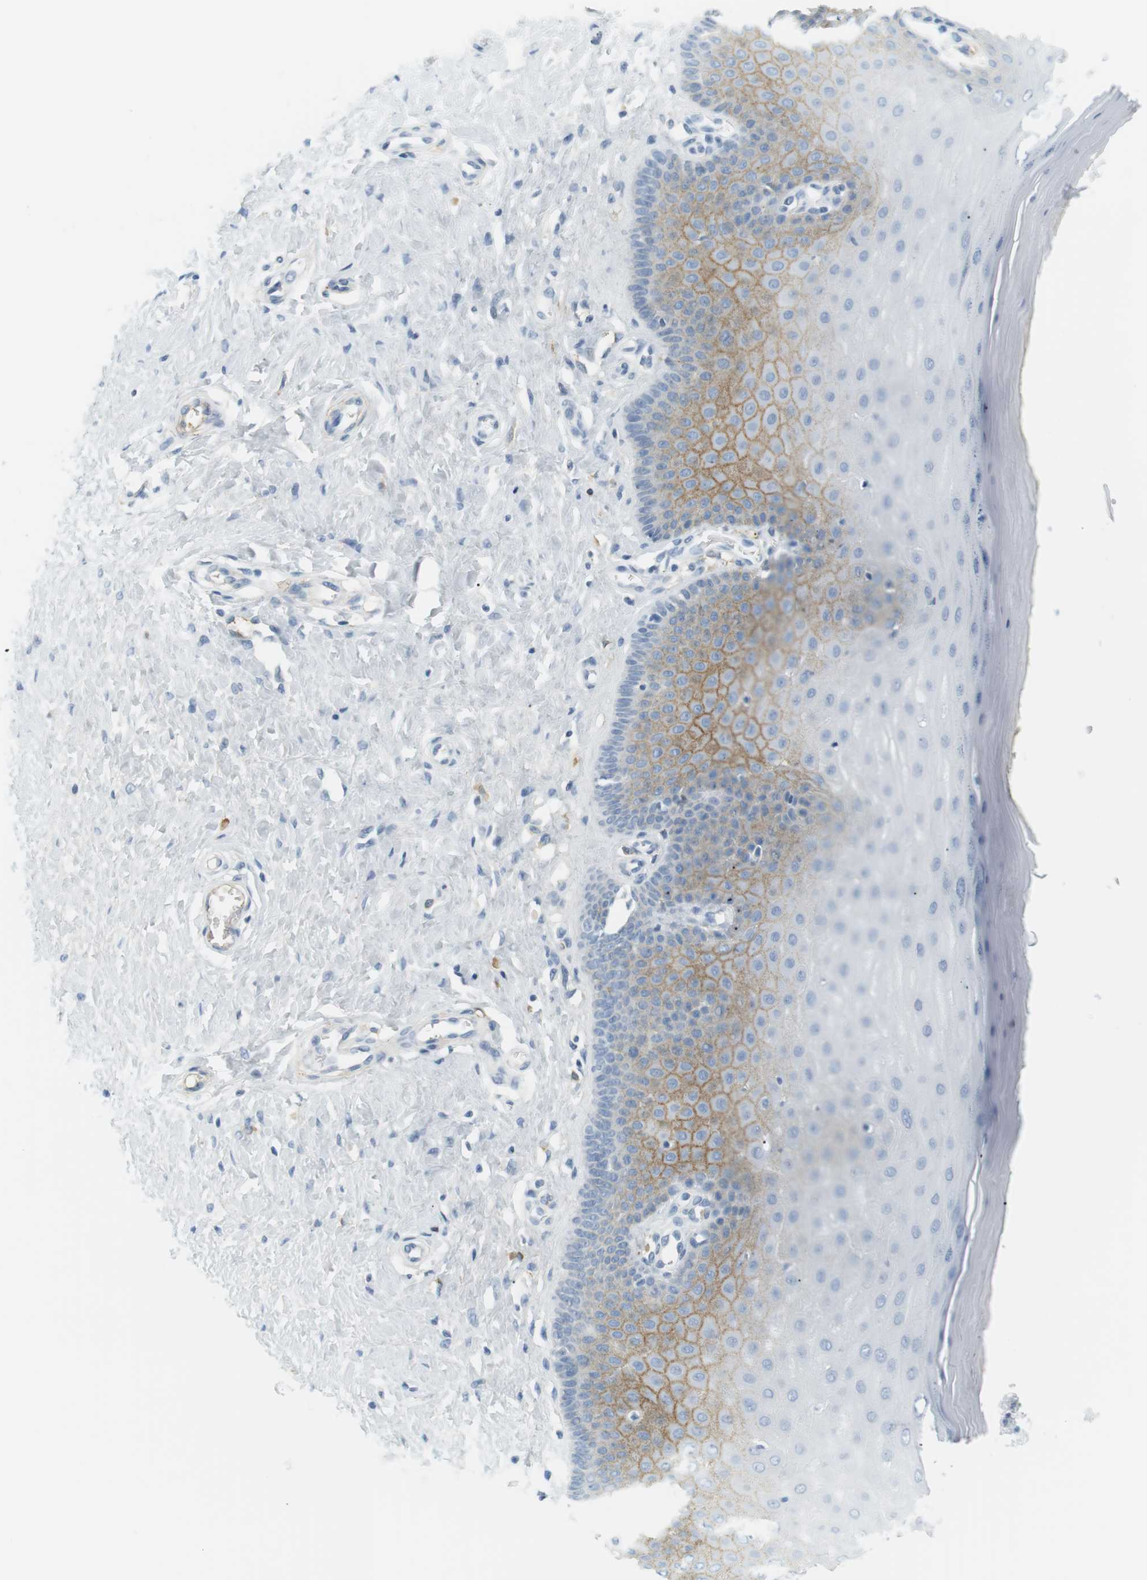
{"staining": {"intensity": "moderate", "quantity": "<25%", "location": "cytoplasmic/membranous"}, "tissue": "cervix", "cell_type": "Squamous epithelial cells", "image_type": "normal", "snomed": [{"axis": "morphology", "description": "Normal tissue, NOS"}, {"axis": "topography", "description": "Cervix"}], "caption": "The histopathology image reveals immunohistochemical staining of unremarkable cervix. There is moderate cytoplasmic/membranous expression is identified in about <25% of squamous epithelial cells. (DAB (3,3'-diaminobenzidine) IHC with brightfield microscopy, high magnification).", "gene": "APOB", "patient": {"sex": "female", "age": 55}}